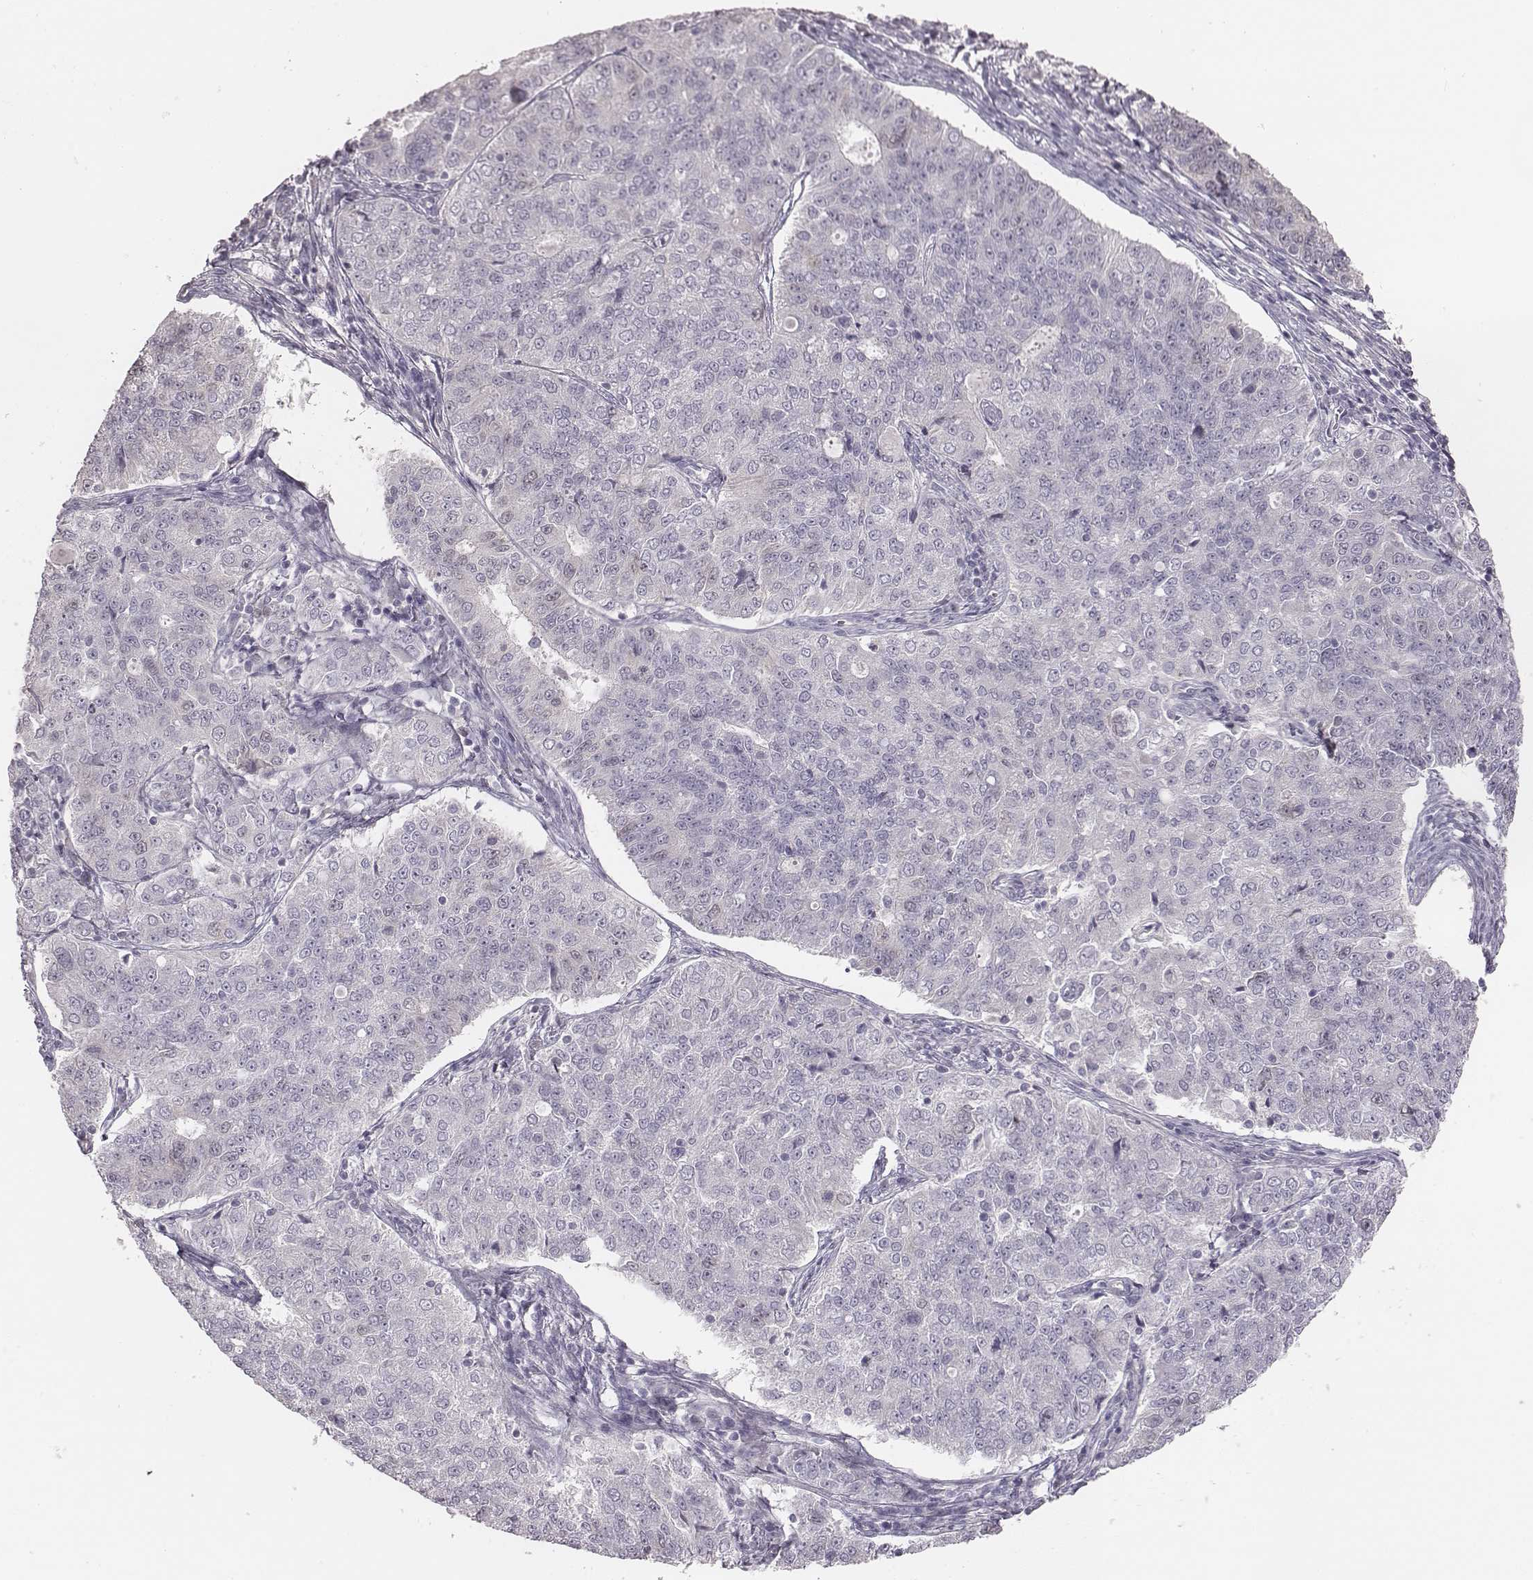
{"staining": {"intensity": "negative", "quantity": "none", "location": "none"}, "tissue": "endometrial cancer", "cell_type": "Tumor cells", "image_type": "cancer", "snomed": [{"axis": "morphology", "description": "Adenocarcinoma, NOS"}, {"axis": "topography", "description": "Endometrium"}], "caption": "Image shows no significant protein expression in tumor cells of endometrial cancer (adenocarcinoma).", "gene": "PBK", "patient": {"sex": "female", "age": 43}}